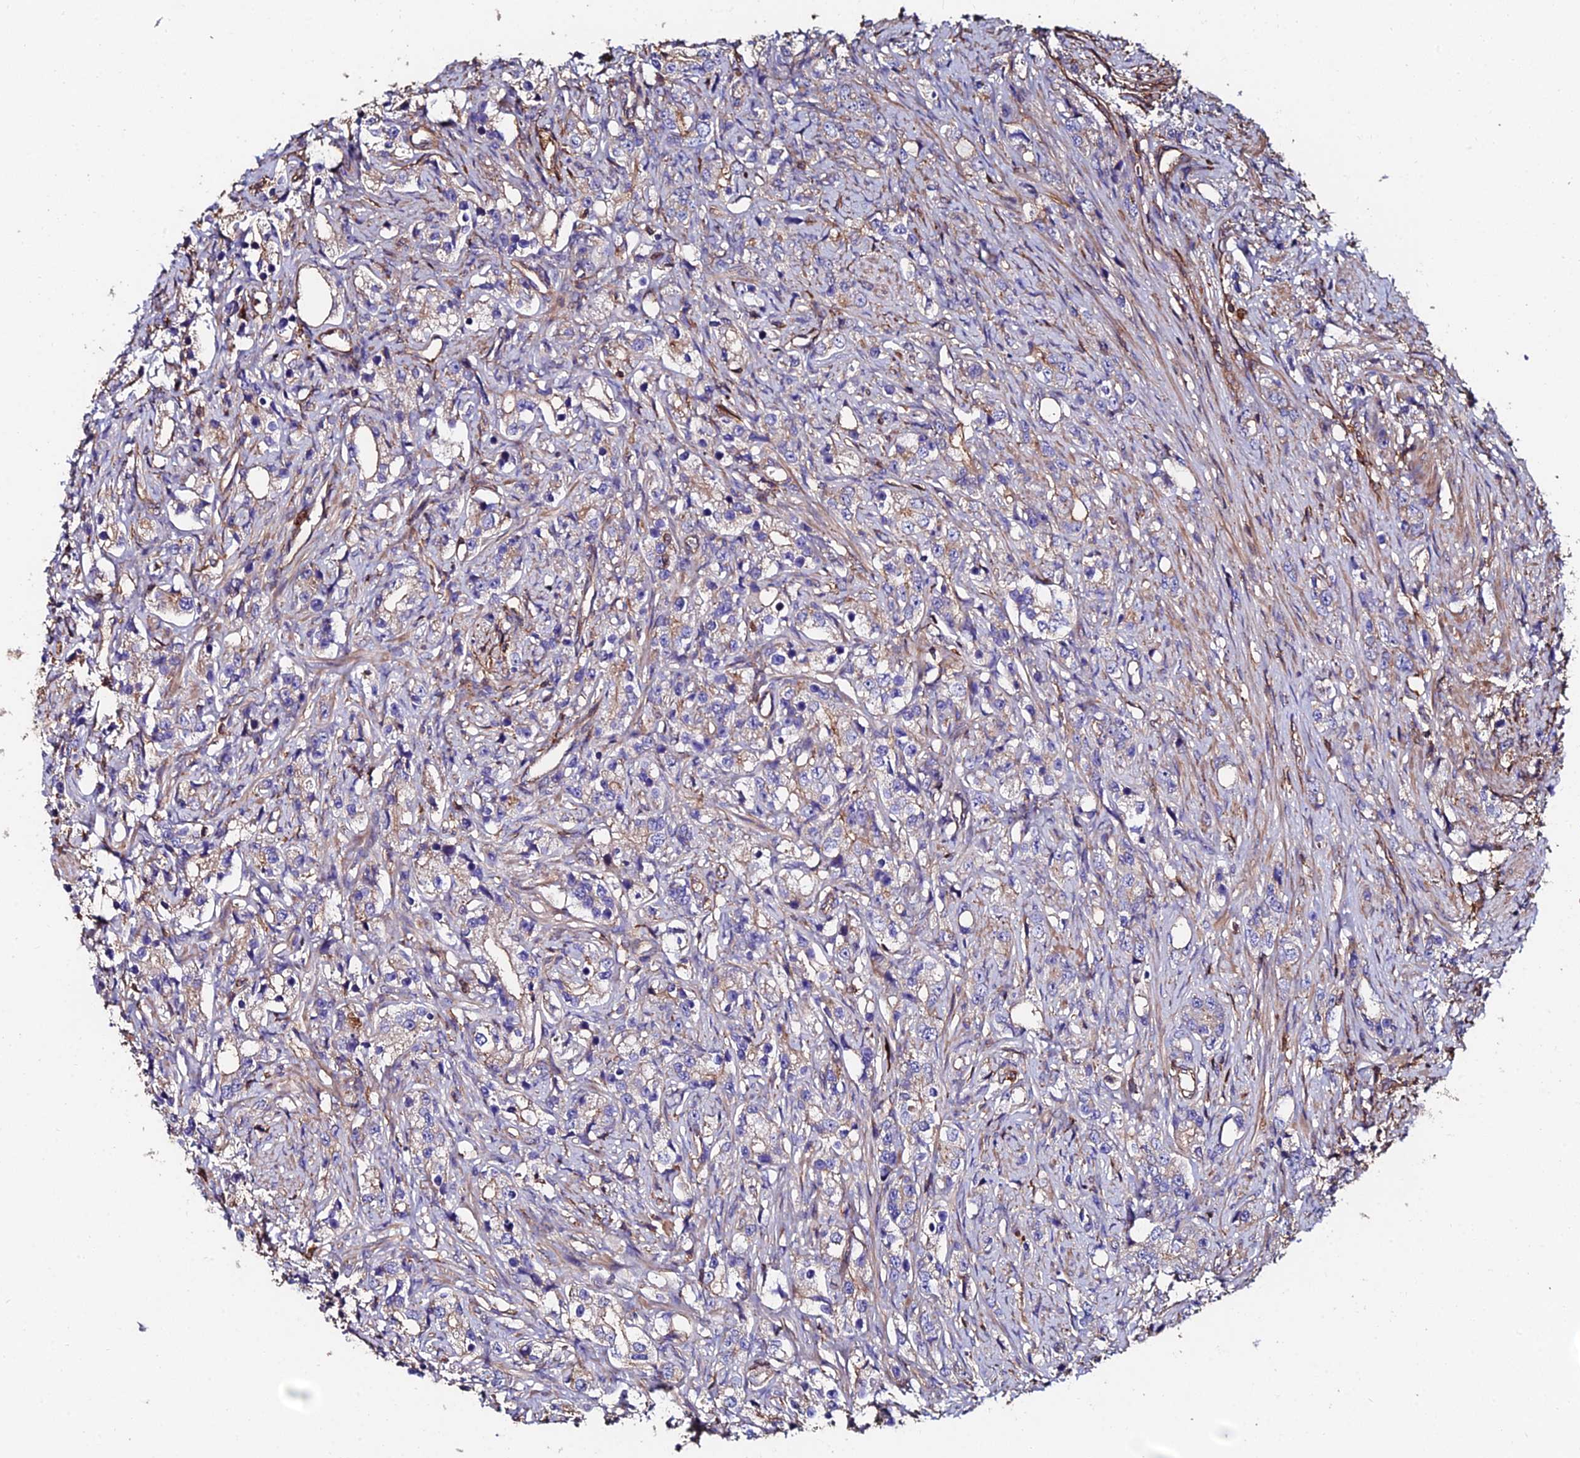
{"staining": {"intensity": "weak", "quantity": "<25%", "location": "cytoplasmic/membranous"}, "tissue": "prostate cancer", "cell_type": "Tumor cells", "image_type": "cancer", "snomed": [{"axis": "morphology", "description": "Adenocarcinoma, High grade"}, {"axis": "topography", "description": "Prostate"}], "caption": "Human high-grade adenocarcinoma (prostate) stained for a protein using immunohistochemistry shows no positivity in tumor cells.", "gene": "EXT1", "patient": {"sex": "male", "age": 63}}